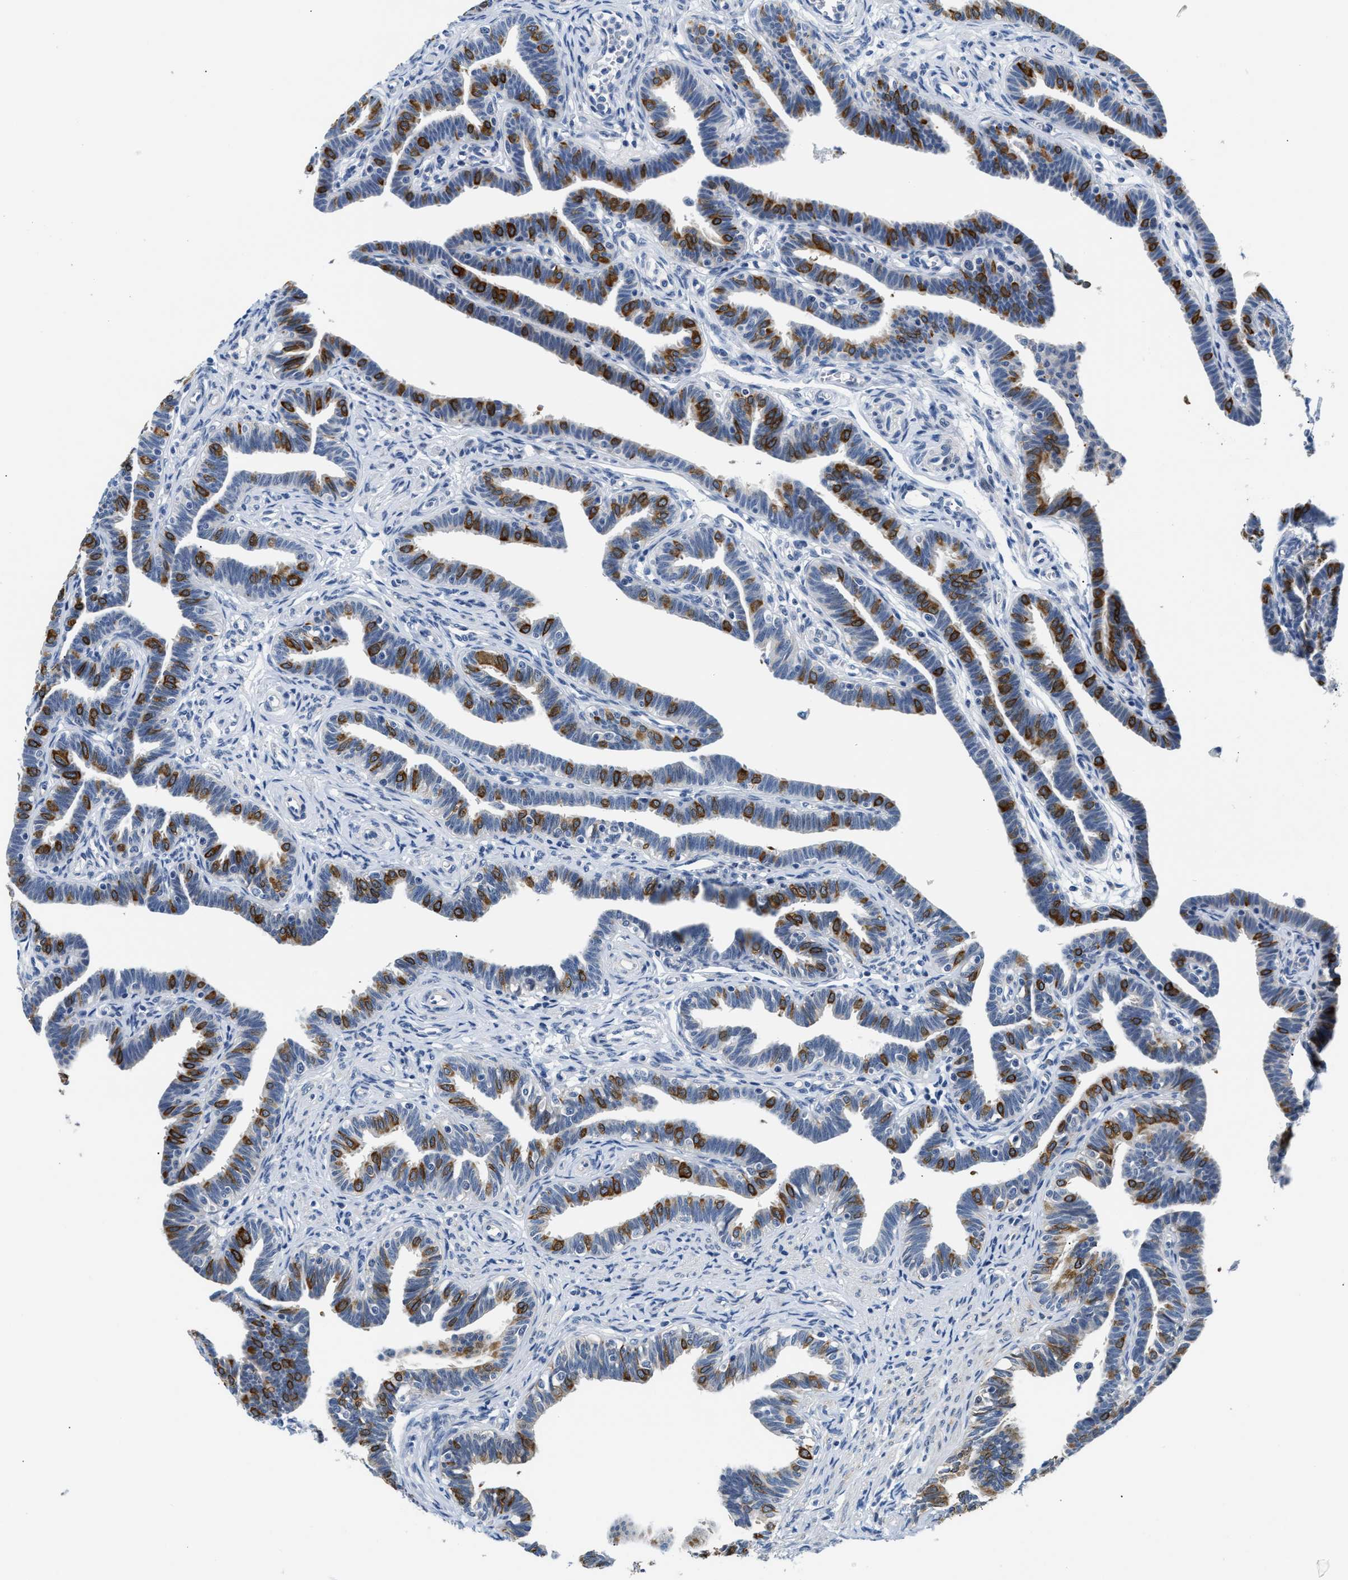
{"staining": {"intensity": "strong", "quantity": "25%-75%", "location": "cytoplasmic/membranous"}, "tissue": "fallopian tube", "cell_type": "Glandular cells", "image_type": "normal", "snomed": [{"axis": "morphology", "description": "Normal tissue, NOS"}, {"axis": "topography", "description": "Fallopian tube"}, {"axis": "topography", "description": "Ovary"}], "caption": "Protein staining by immunohistochemistry displays strong cytoplasmic/membranous positivity in approximately 25%-75% of glandular cells in normal fallopian tube. The staining was performed using DAB (3,3'-diaminobenzidine), with brown indicating positive protein expression. Nuclei are stained blue with hematoxylin.", "gene": "CLGN", "patient": {"sex": "female", "age": 23}}